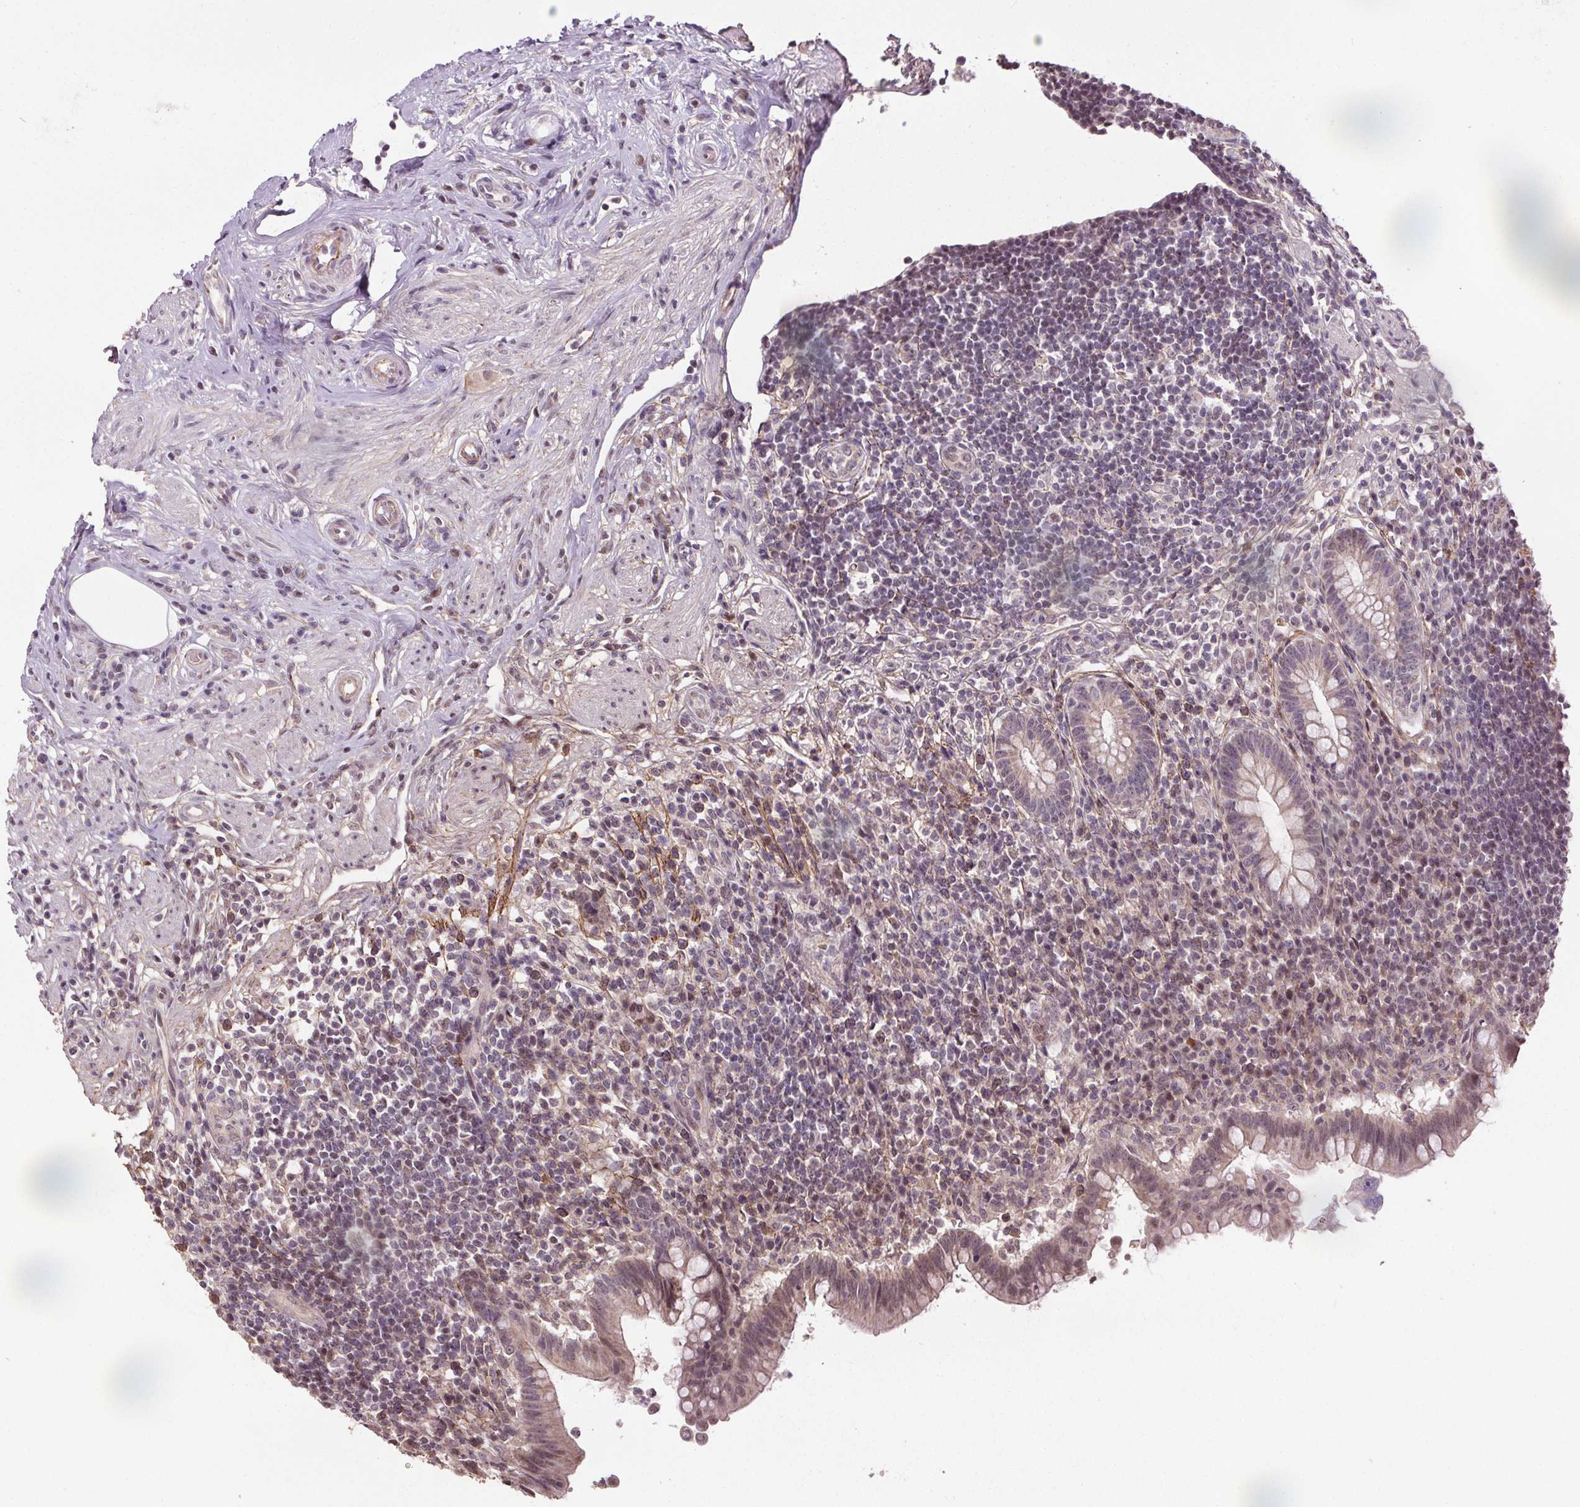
{"staining": {"intensity": "negative", "quantity": "none", "location": "none"}, "tissue": "appendix", "cell_type": "Glandular cells", "image_type": "normal", "snomed": [{"axis": "morphology", "description": "Normal tissue, NOS"}, {"axis": "topography", "description": "Appendix"}], "caption": "A high-resolution image shows immunohistochemistry (IHC) staining of unremarkable appendix, which reveals no significant positivity in glandular cells. (Brightfield microscopy of DAB (3,3'-diaminobenzidine) immunohistochemistry (IHC) at high magnification).", "gene": "KIAA0232", "patient": {"sex": "female", "age": 56}}